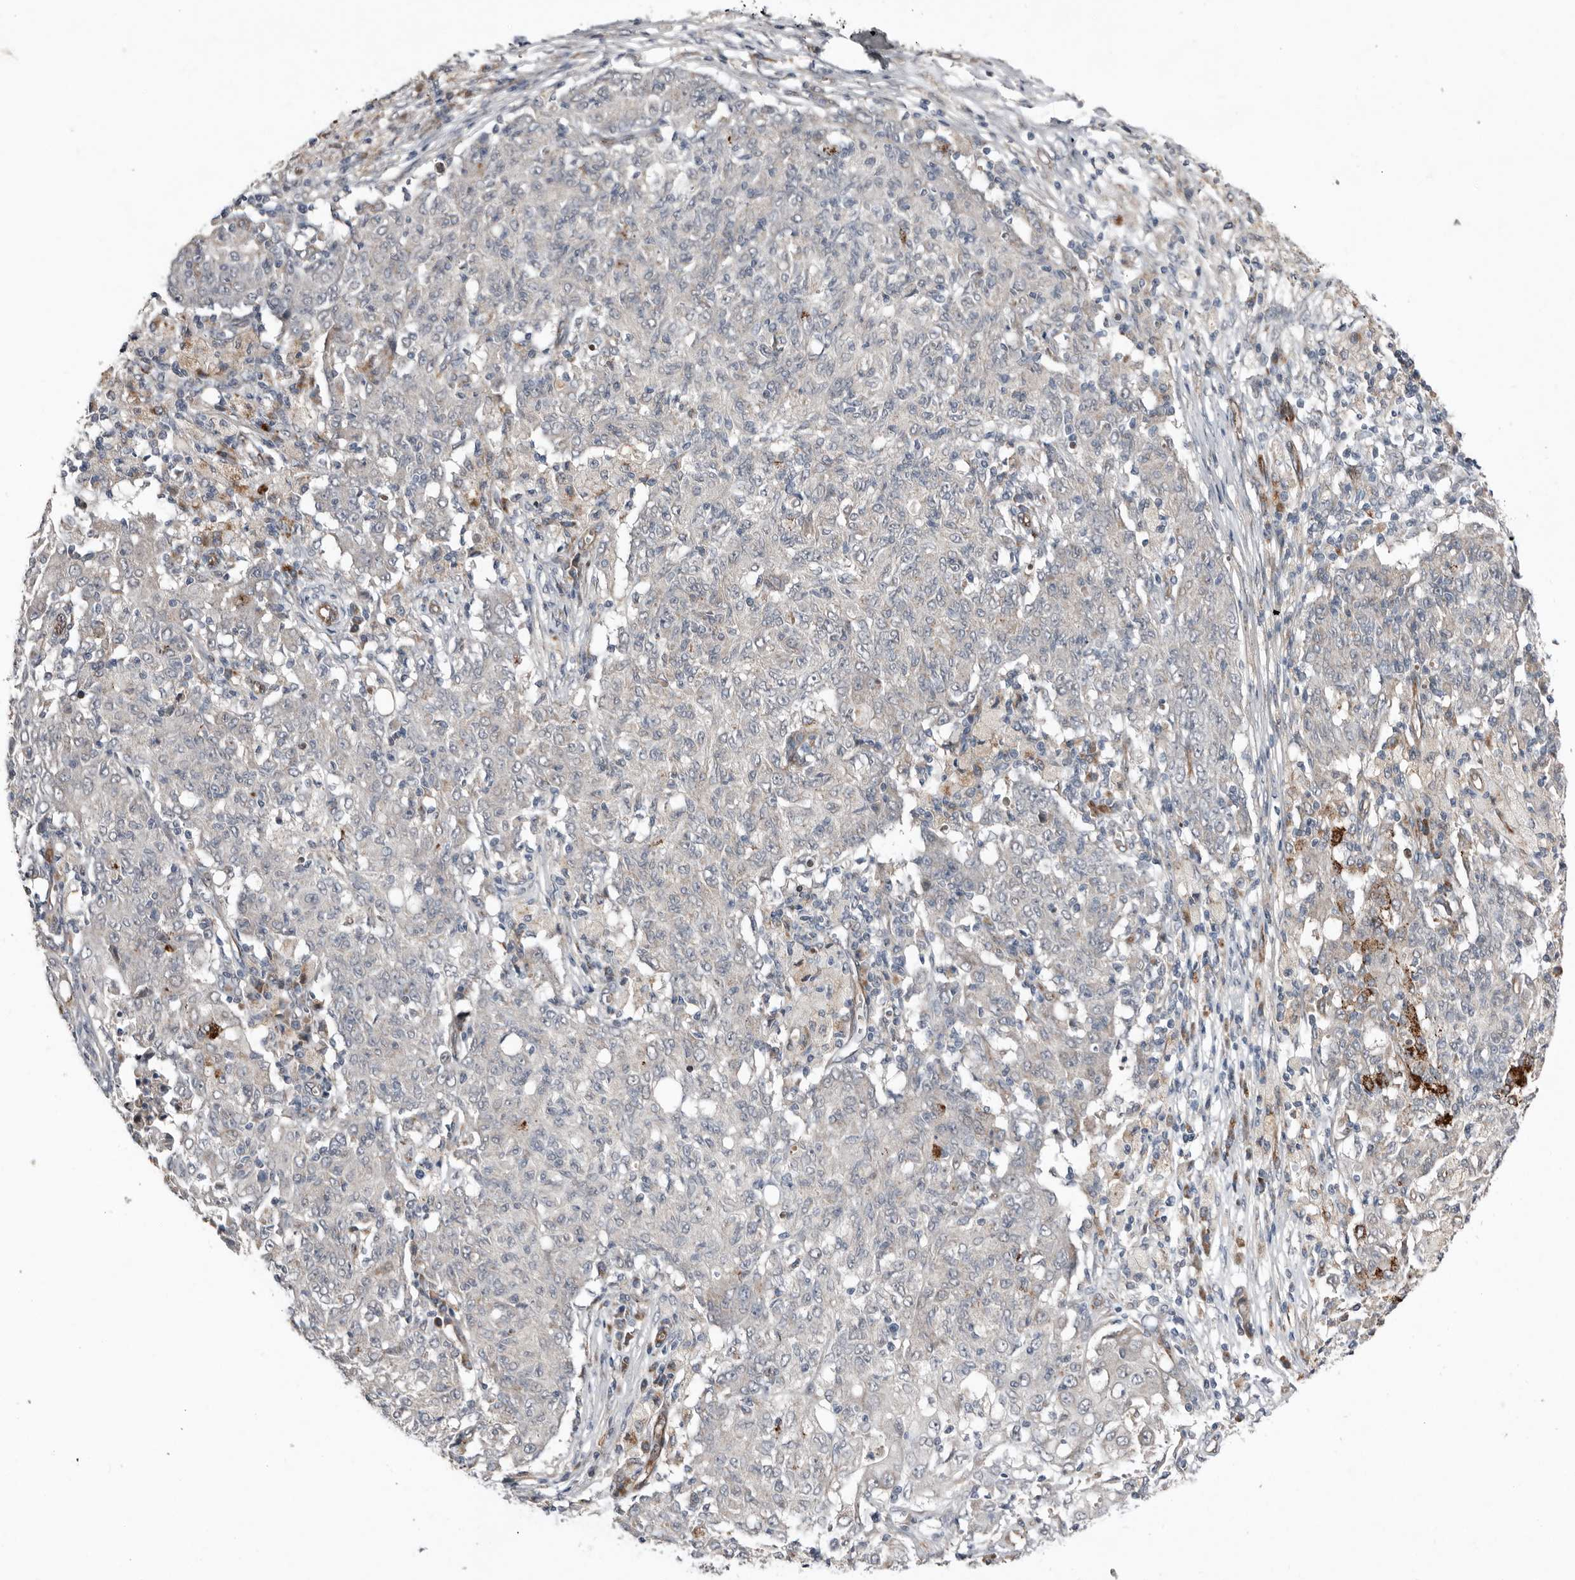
{"staining": {"intensity": "negative", "quantity": "none", "location": "none"}, "tissue": "ovarian cancer", "cell_type": "Tumor cells", "image_type": "cancer", "snomed": [{"axis": "morphology", "description": "Carcinoma, endometroid"}, {"axis": "topography", "description": "Ovary"}], "caption": "Ovarian endometroid carcinoma was stained to show a protein in brown. There is no significant positivity in tumor cells. Nuclei are stained in blue.", "gene": "RANBP17", "patient": {"sex": "female", "age": 42}}